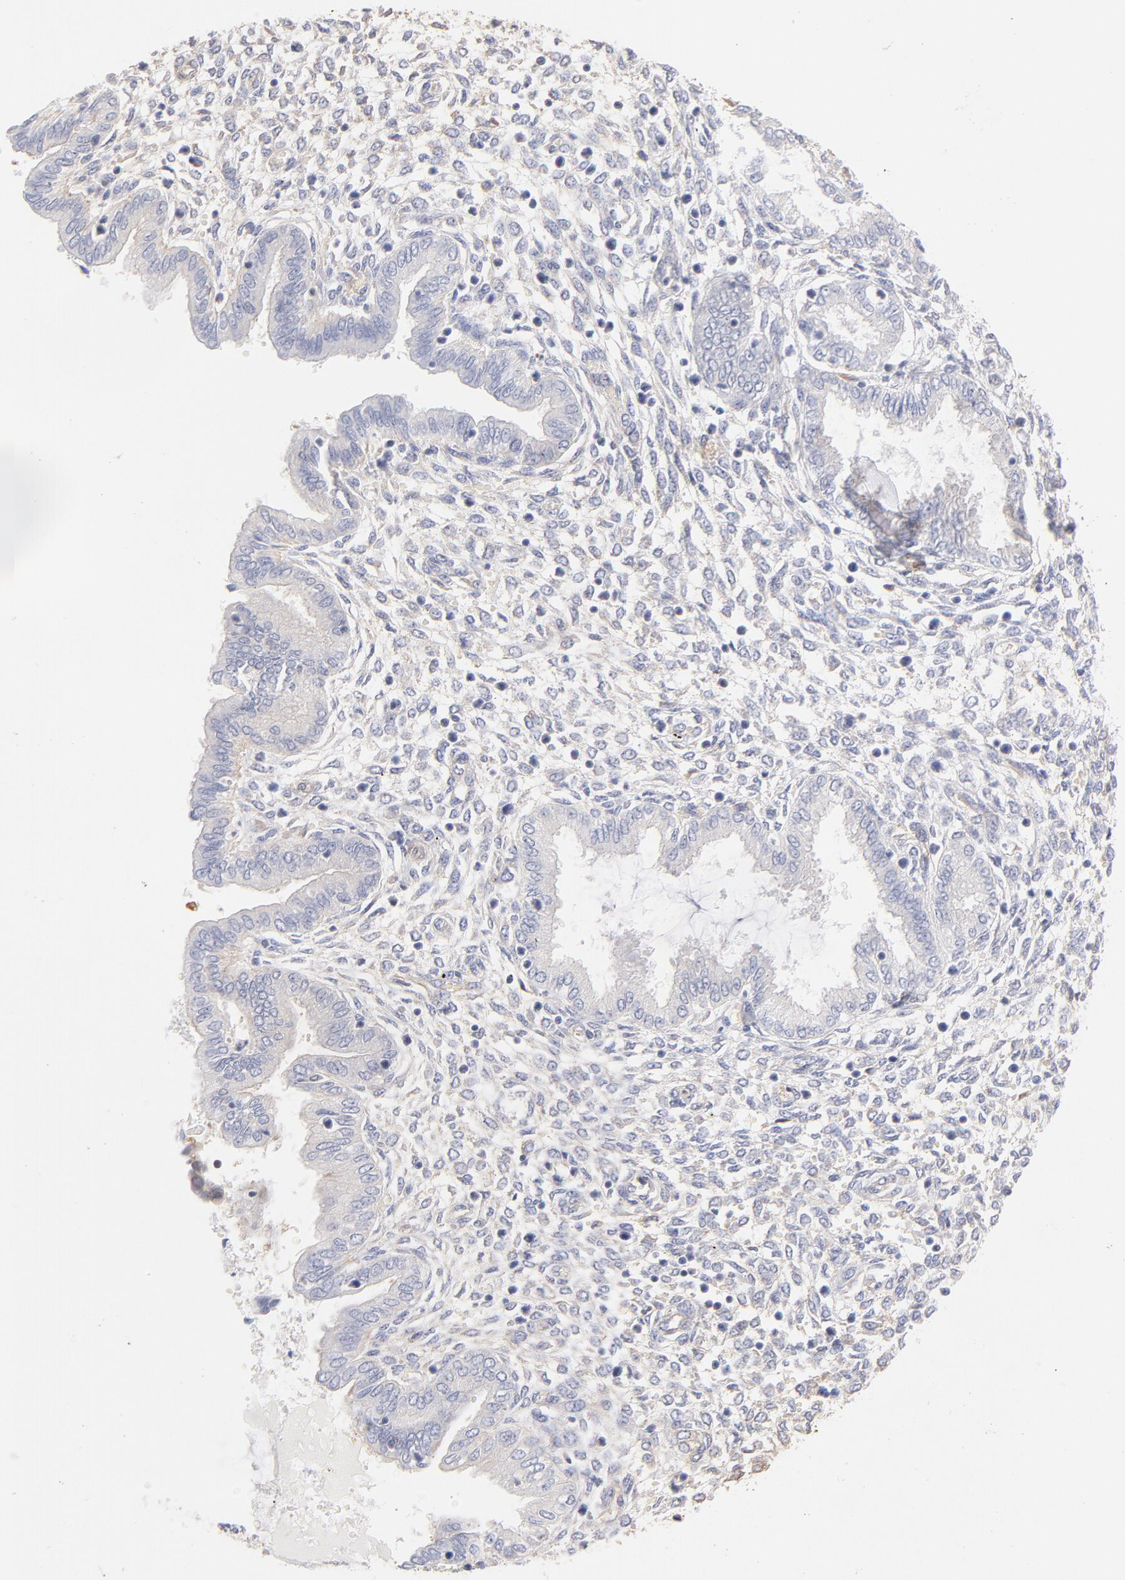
{"staining": {"intensity": "negative", "quantity": "none", "location": "none"}, "tissue": "endometrium", "cell_type": "Cells in endometrial stroma", "image_type": "normal", "snomed": [{"axis": "morphology", "description": "Normal tissue, NOS"}, {"axis": "topography", "description": "Endometrium"}], "caption": "Endometrium stained for a protein using IHC shows no positivity cells in endometrial stroma.", "gene": "LDLRAP1", "patient": {"sex": "female", "age": 33}}